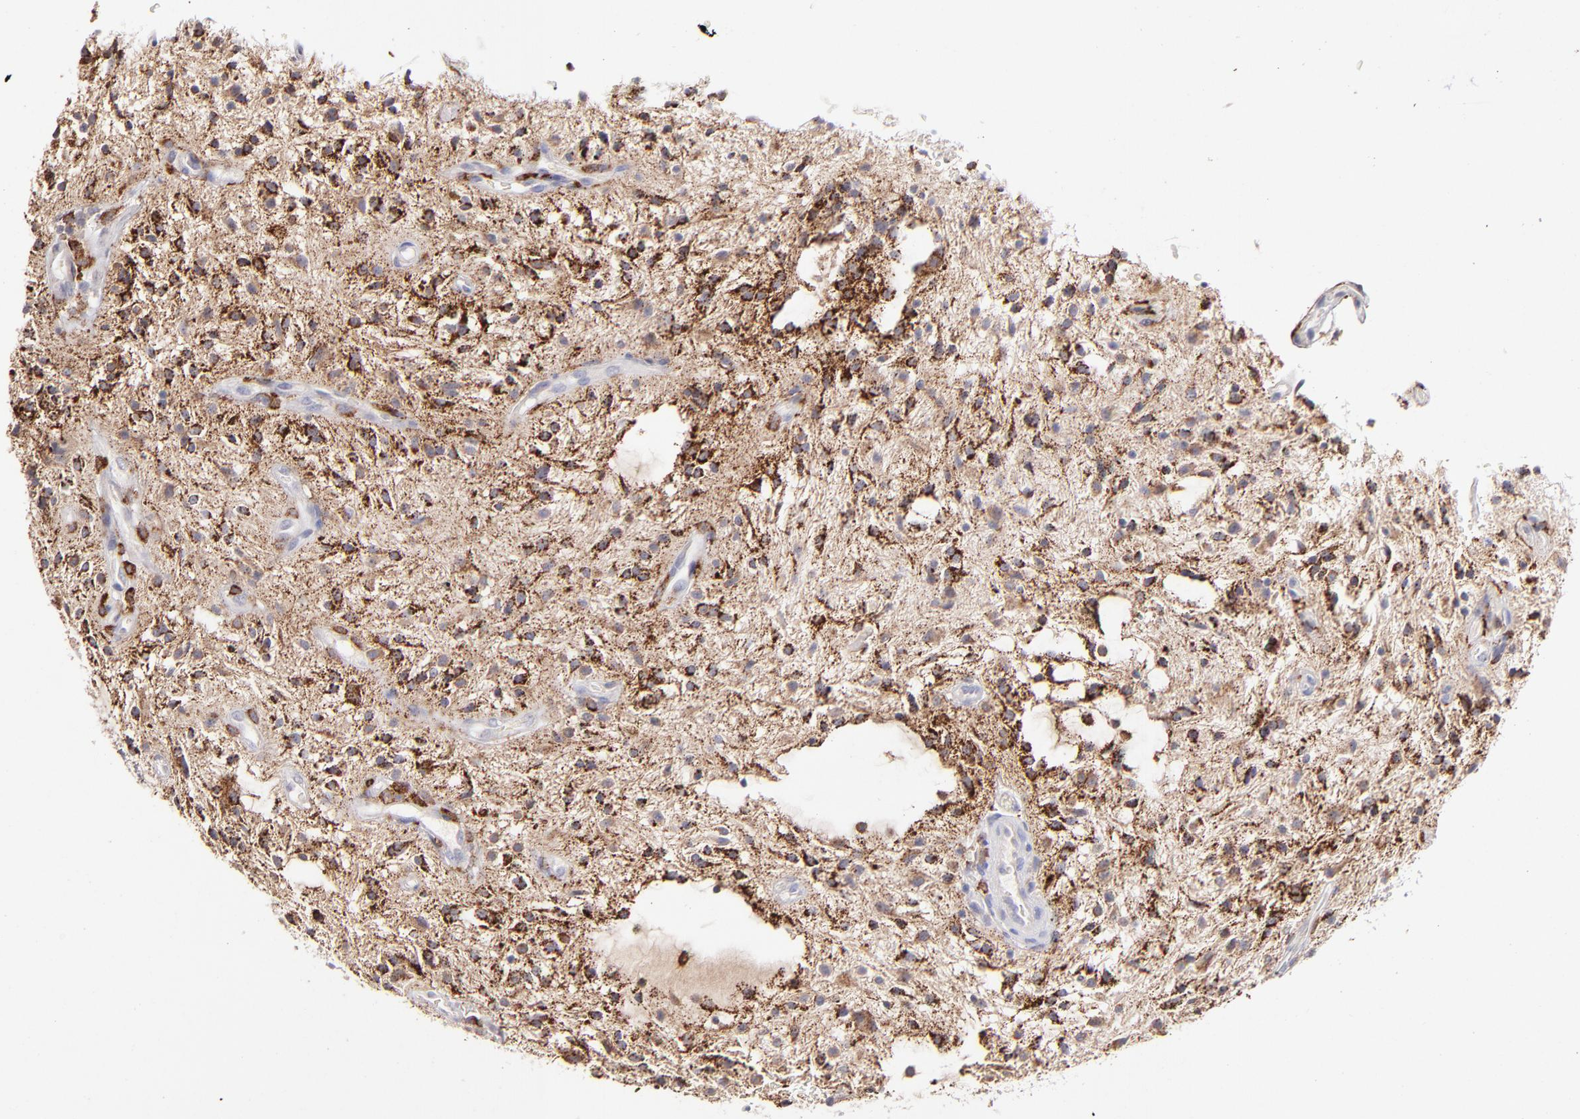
{"staining": {"intensity": "strong", "quantity": ">75%", "location": "cytoplasmic/membranous"}, "tissue": "glioma", "cell_type": "Tumor cells", "image_type": "cancer", "snomed": [{"axis": "morphology", "description": "Glioma, malignant, NOS"}, {"axis": "topography", "description": "Cerebellum"}], "caption": "Human glioma stained with a brown dye demonstrates strong cytoplasmic/membranous positive expression in approximately >75% of tumor cells.", "gene": "GLDC", "patient": {"sex": "female", "age": 10}}